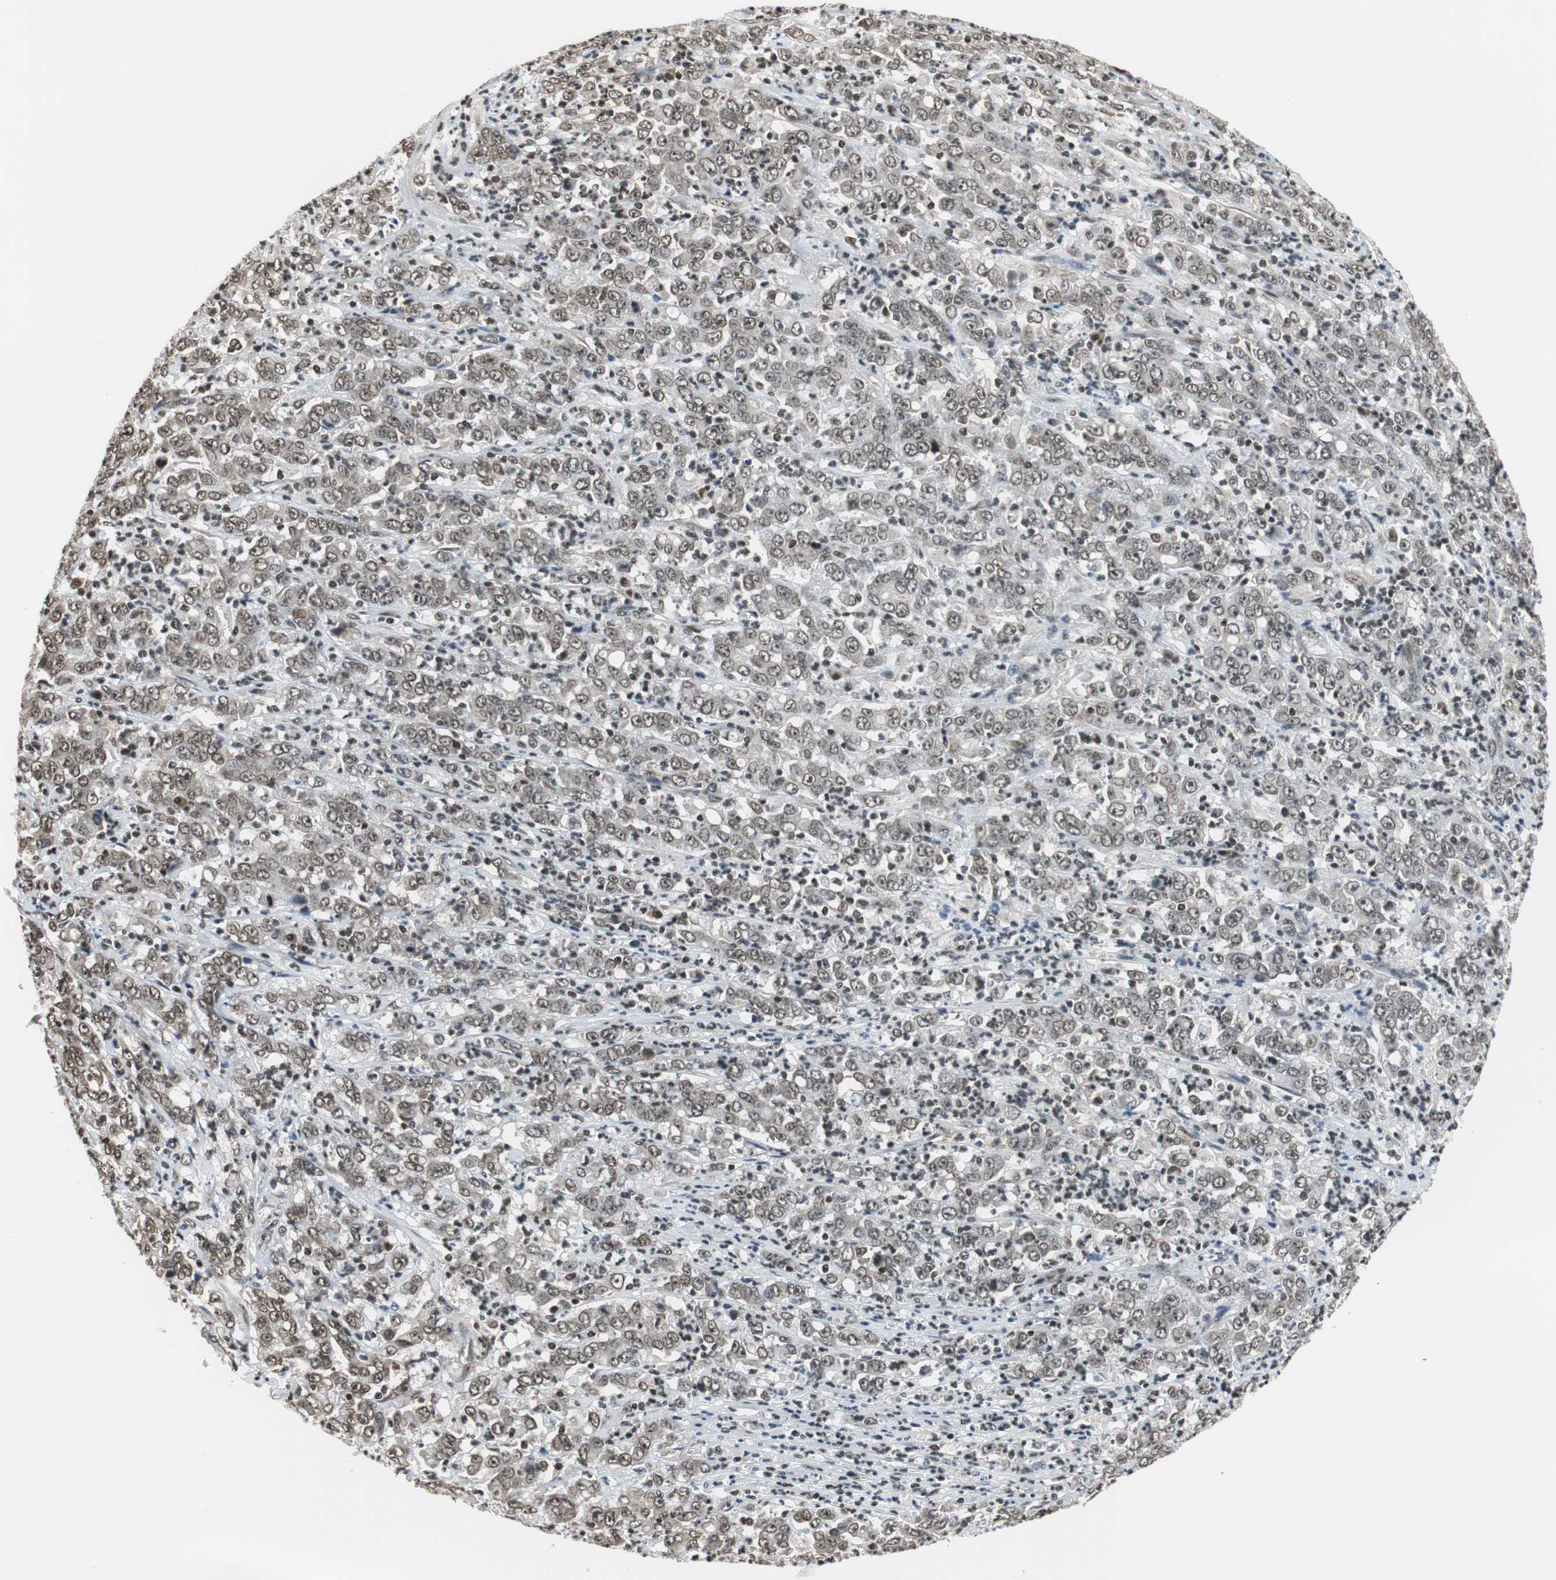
{"staining": {"intensity": "weak", "quantity": ">75%", "location": "nuclear"}, "tissue": "stomach cancer", "cell_type": "Tumor cells", "image_type": "cancer", "snomed": [{"axis": "morphology", "description": "Adenocarcinoma, NOS"}, {"axis": "topography", "description": "Stomach, lower"}], "caption": "This micrograph shows immunohistochemistry staining of human adenocarcinoma (stomach), with low weak nuclear positivity in approximately >75% of tumor cells.", "gene": "REST", "patient": {"sex": "female", "age": 71}}